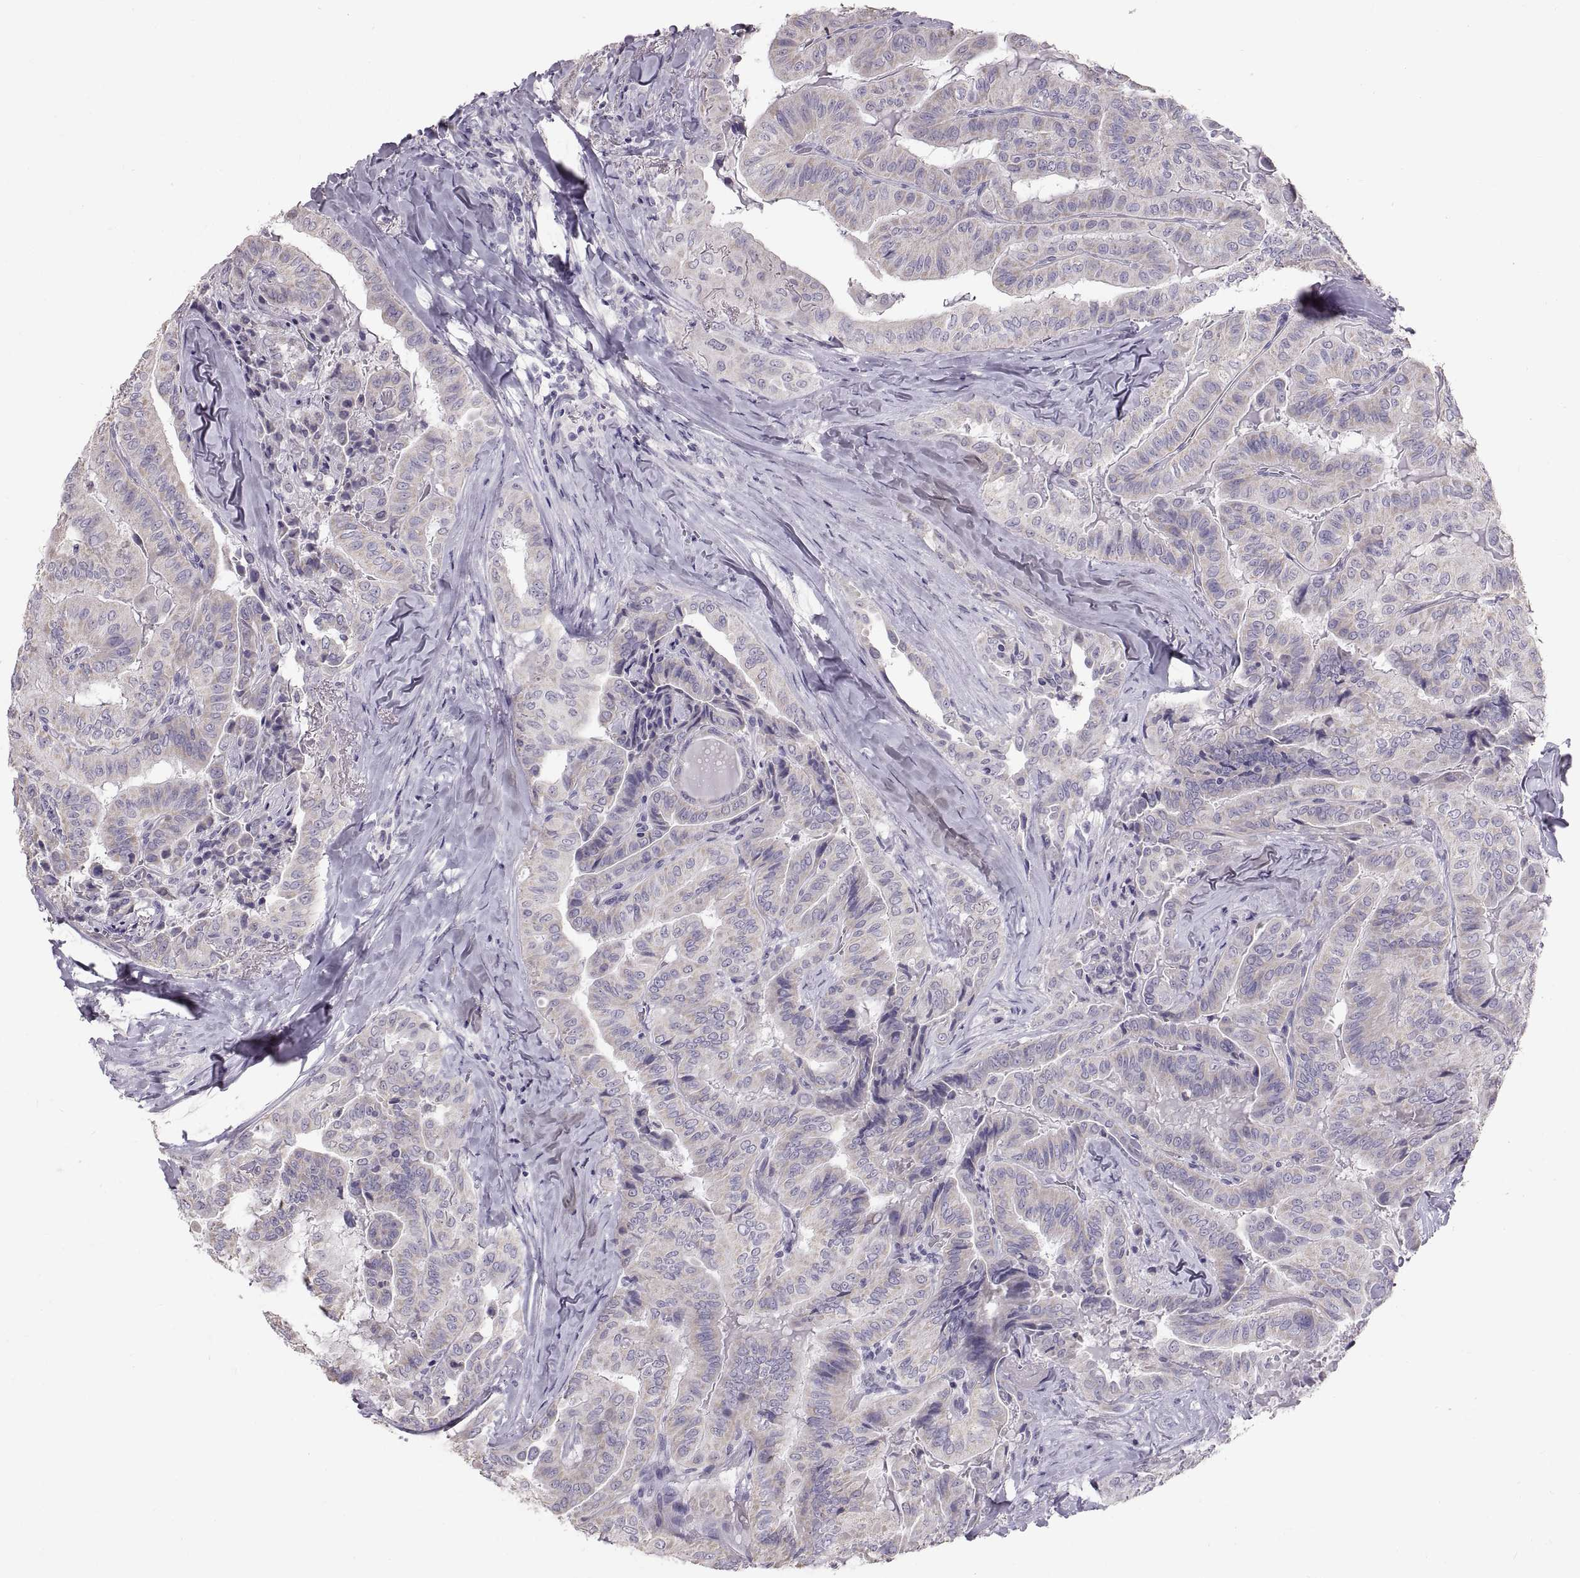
{"staining": {"intensity": "negative", "quantity": "none", "location": "none"}, "tissue": "thyroid cancer", "cell_type": "Tumor cells", "image_type": "cancer", "snomed": [{"axis": "morphology", "description": "Papillary adenocarcinoma, NOS"}, {"axis": "topography", "description": "Thyroid gland"}], "caption": "A high-resolution micrograph shows immunohistochemistry staining of thyroid cancer (papillary adenocarcinoma), which shows no significant staining in tumor cells.", "gene": "WBP2NL", "patient": {"sex": "female", "age": 68}}